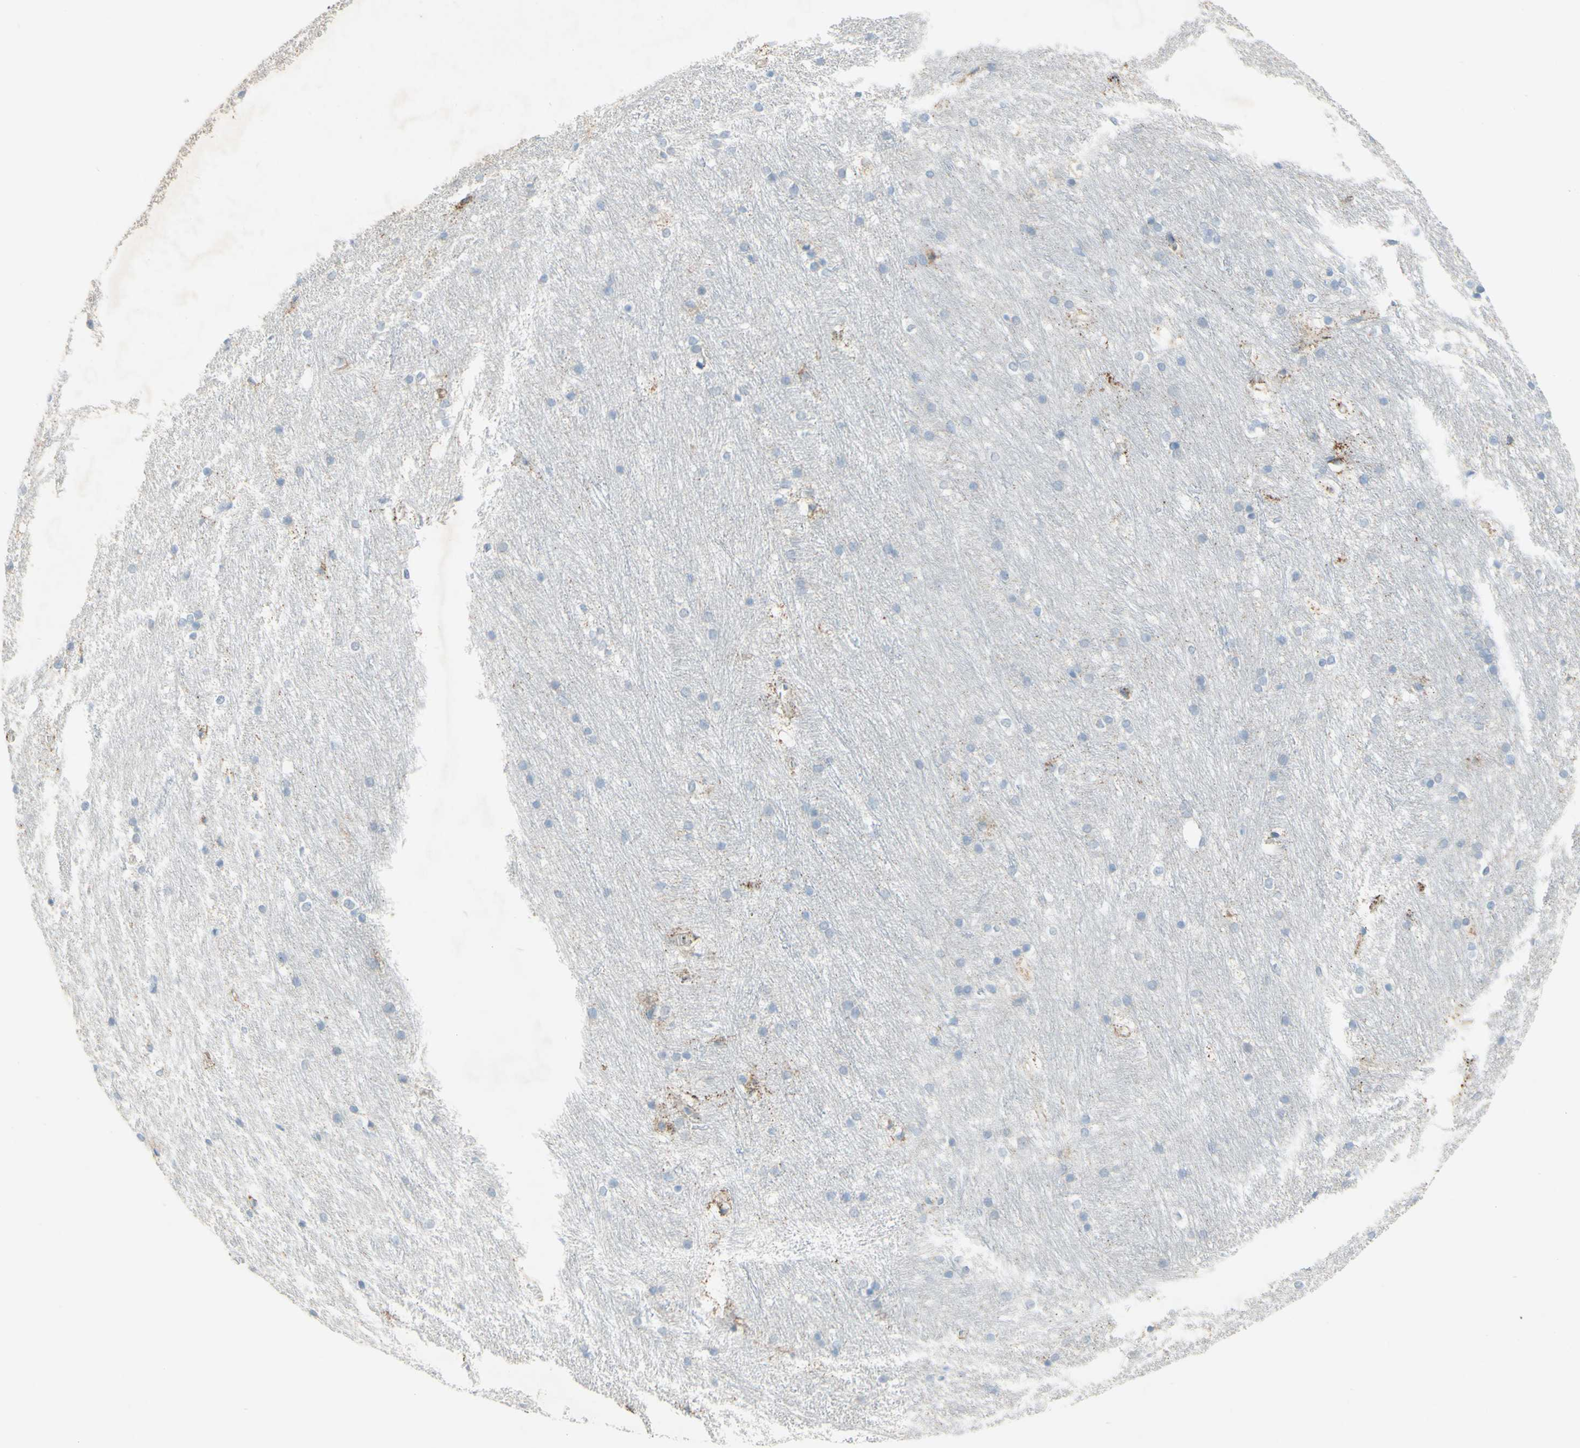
{"staining": {"intensity": "negative", "quantity": "none", "location": "none"}, "tissue": "caudate", "cell_type": "Glial cells", "image_type": "normal", "snomed": [{"axis": "morphology", "description": "Normal tissue, NOS"}, {"axis": "topography", "description": "Lateral ventricle wall"}], "caption": "Glial cells show no significant protein staining in benign caudate. (DAB immunohistochemistry (IHC) visualized using brightfield microscopy, high magnification).", "gene": "ACADL", "patient": {"sex": "female", "age": 19}}